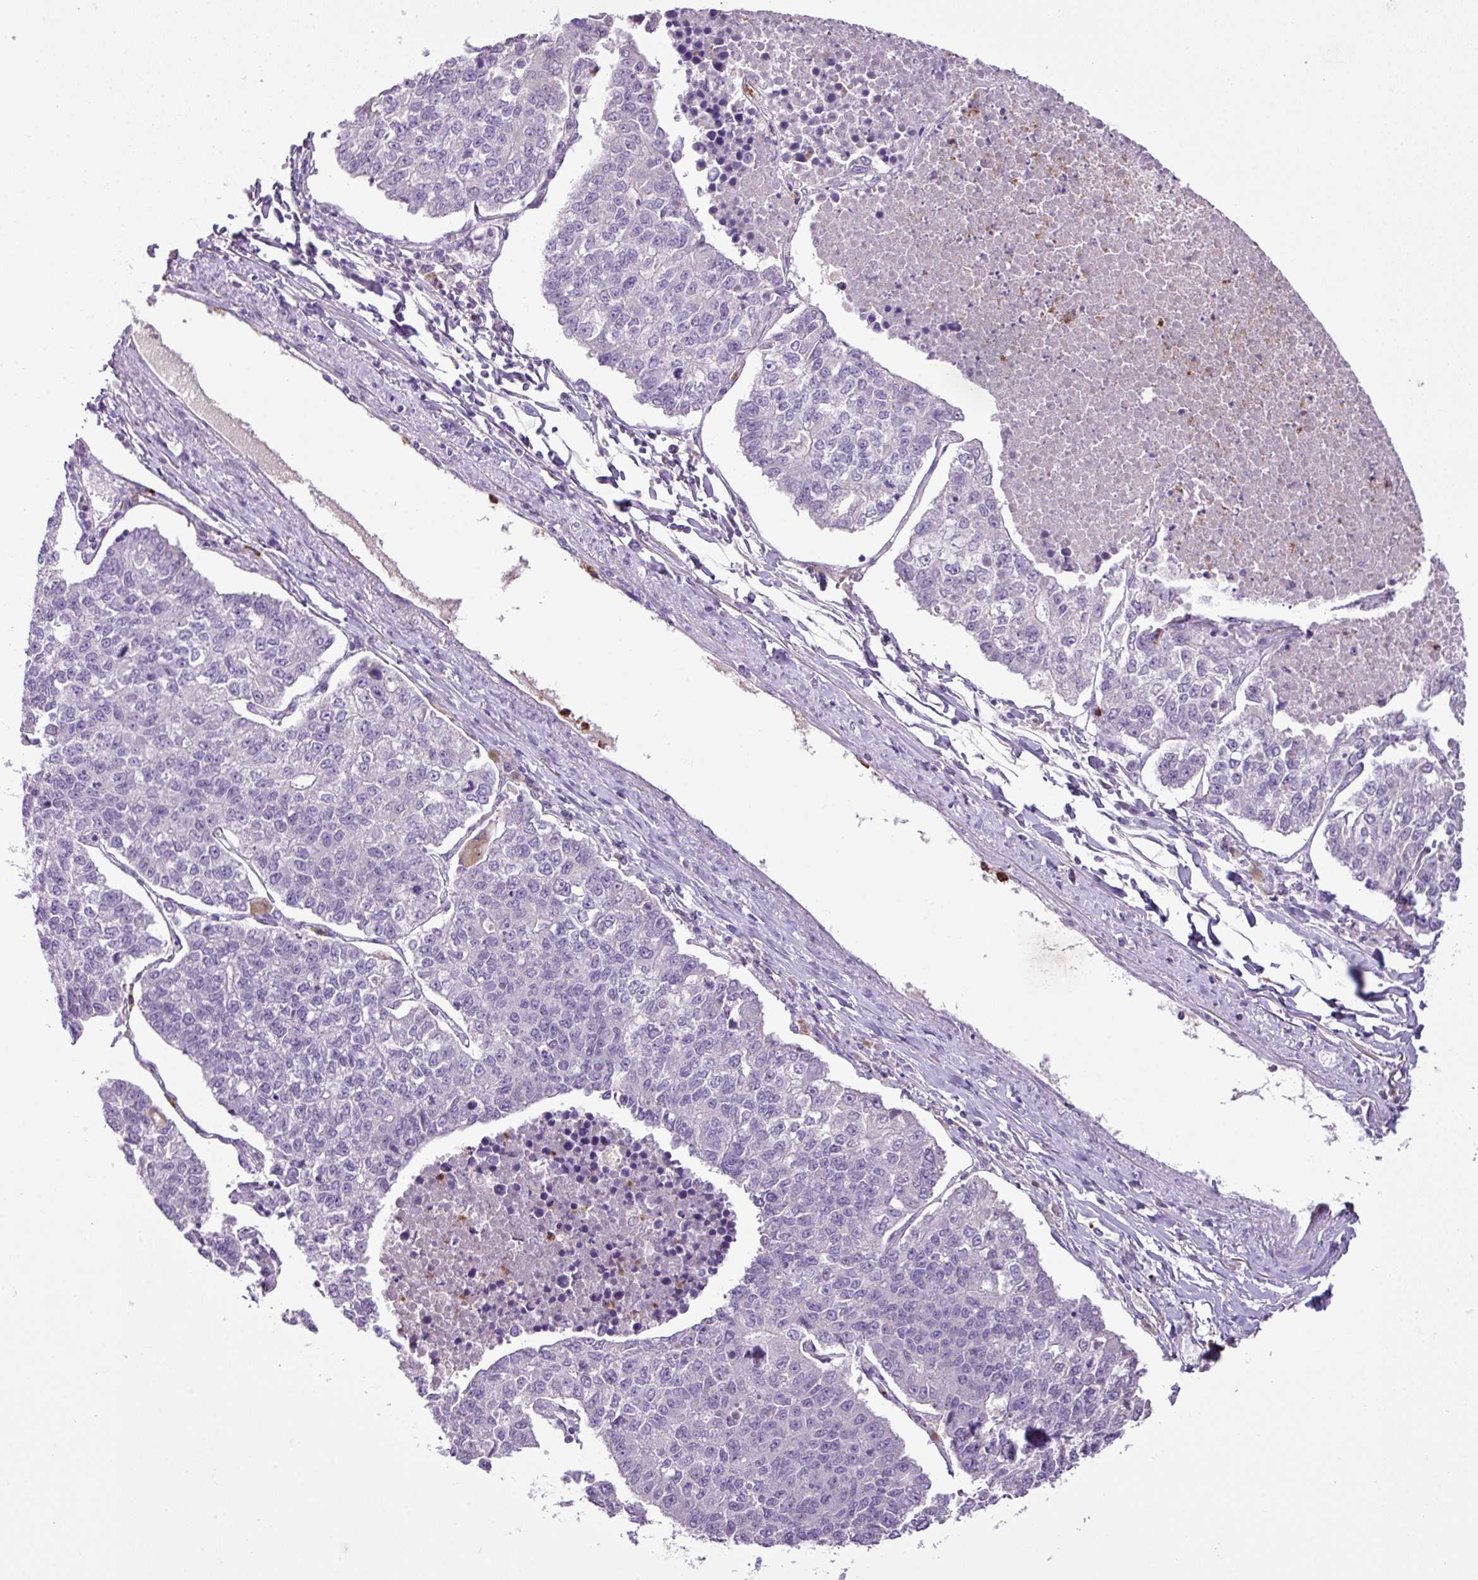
{"staining": {"intensity": "negative", "quantity": "none", "location": "none"}, "tissue": "lung cancer", "cell_type": "Tumor cells", "image_type": "cancer", "snomed": [{"axis": "morphology", "description": "Adenocarcinoma, NOS"}, {"axis": "topography", "description": "Lung"}], "caption": "This is an immunohistochemistry (IHC) micrograph of lung adenocarcinoma. There is no positivity in tumor cells.", "gene": "HTR3E", "patient": {"sex": "male", "age": 49}}